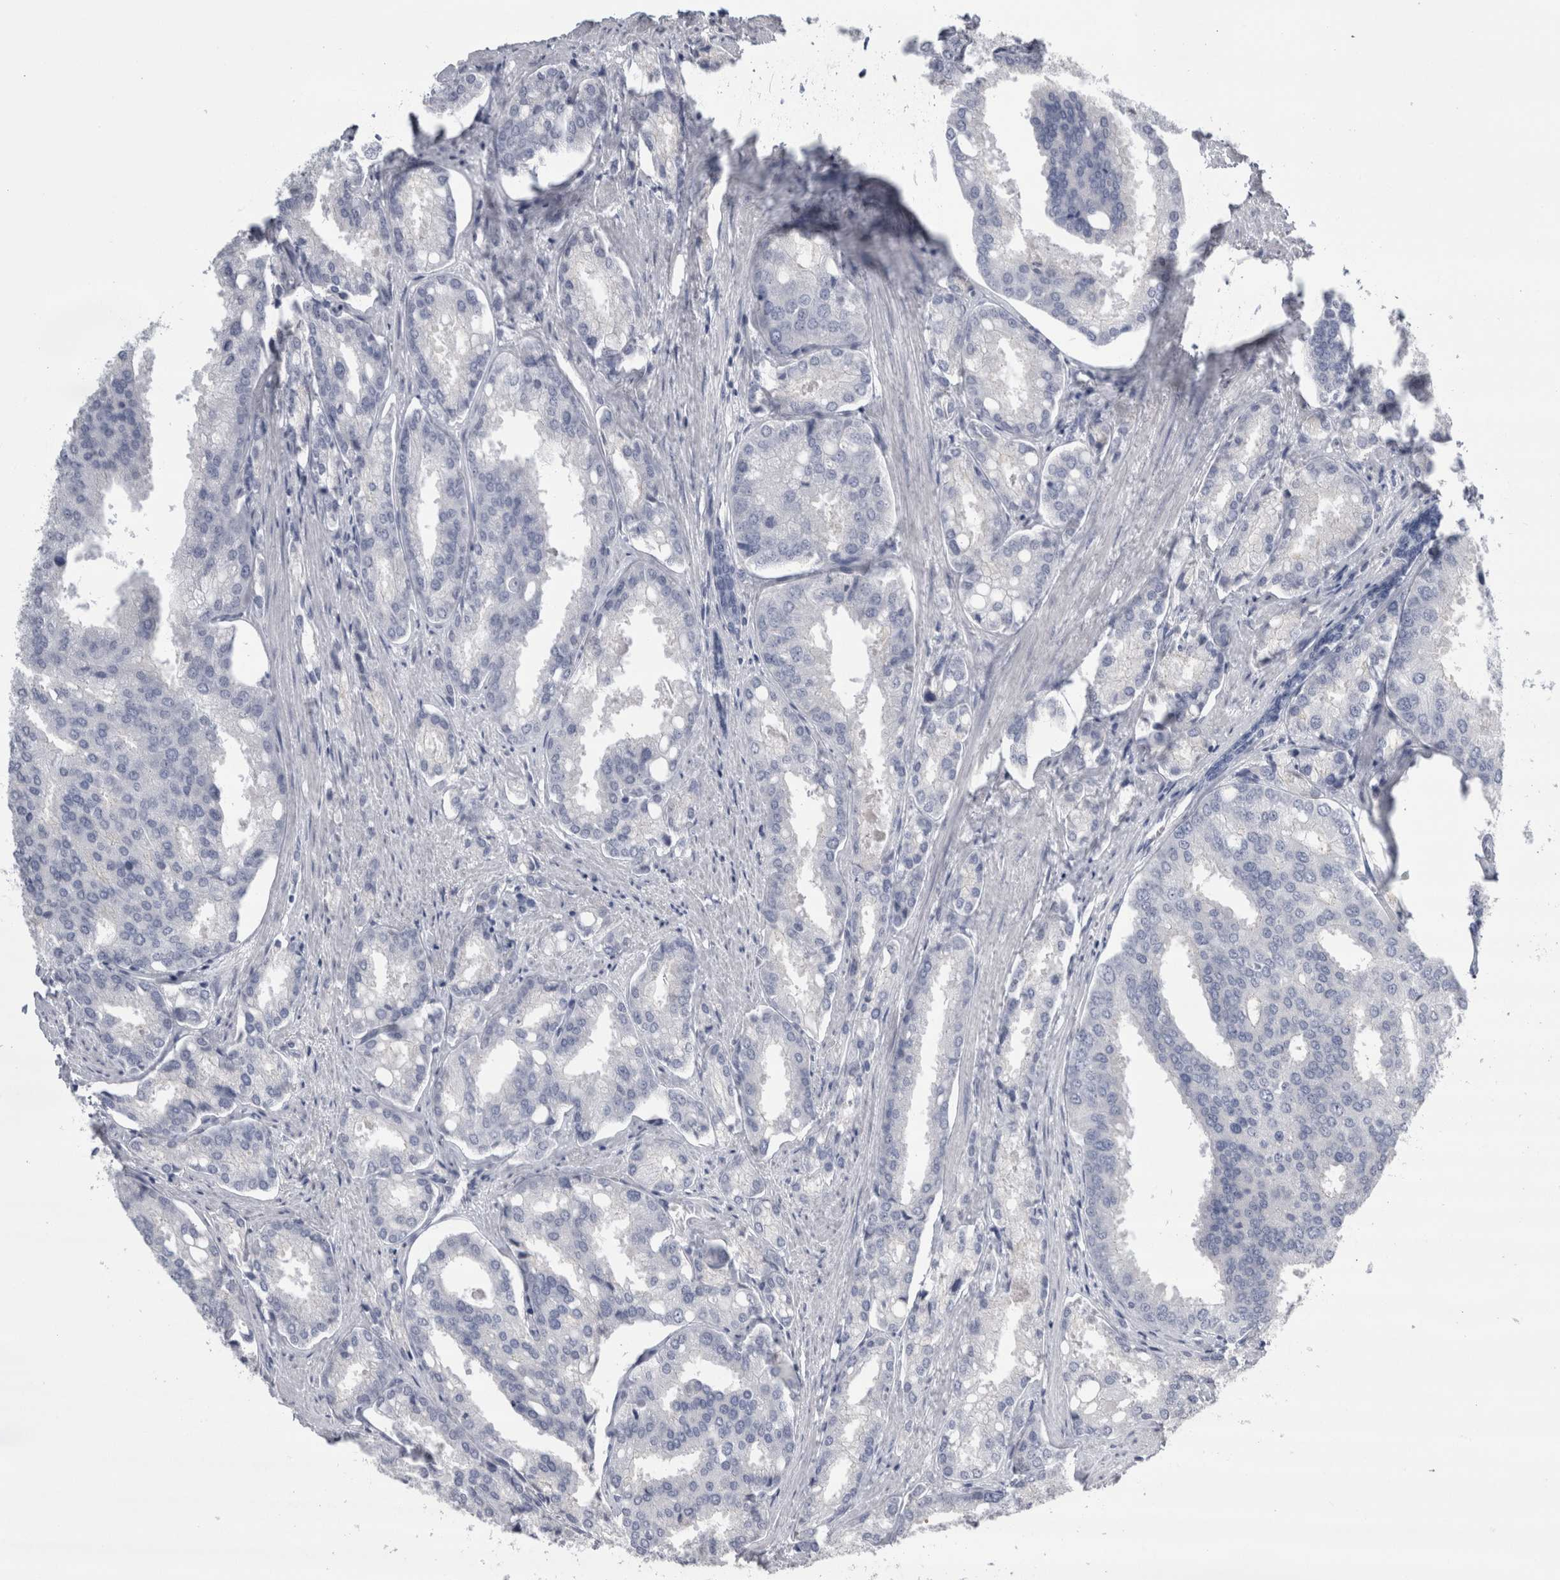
{"staining": {"intensity": "negative", "quantity": "none", "location": "none"}, "tissue": "prostate cancer", "cell_type": "Tumor cells", "image_type": "cancer", "snomed": [{"axis": "morphology", "description": "Adenocarcinoma, High grade"}, {"axis": "topography", "description": "Prostate"}], "caption": "The photomicrograph displays no staining of tumor cells in prostate high-grade adenocarcinoma.", "gene": "REG1A", "patient": {"sex": "male", "age": 50}}